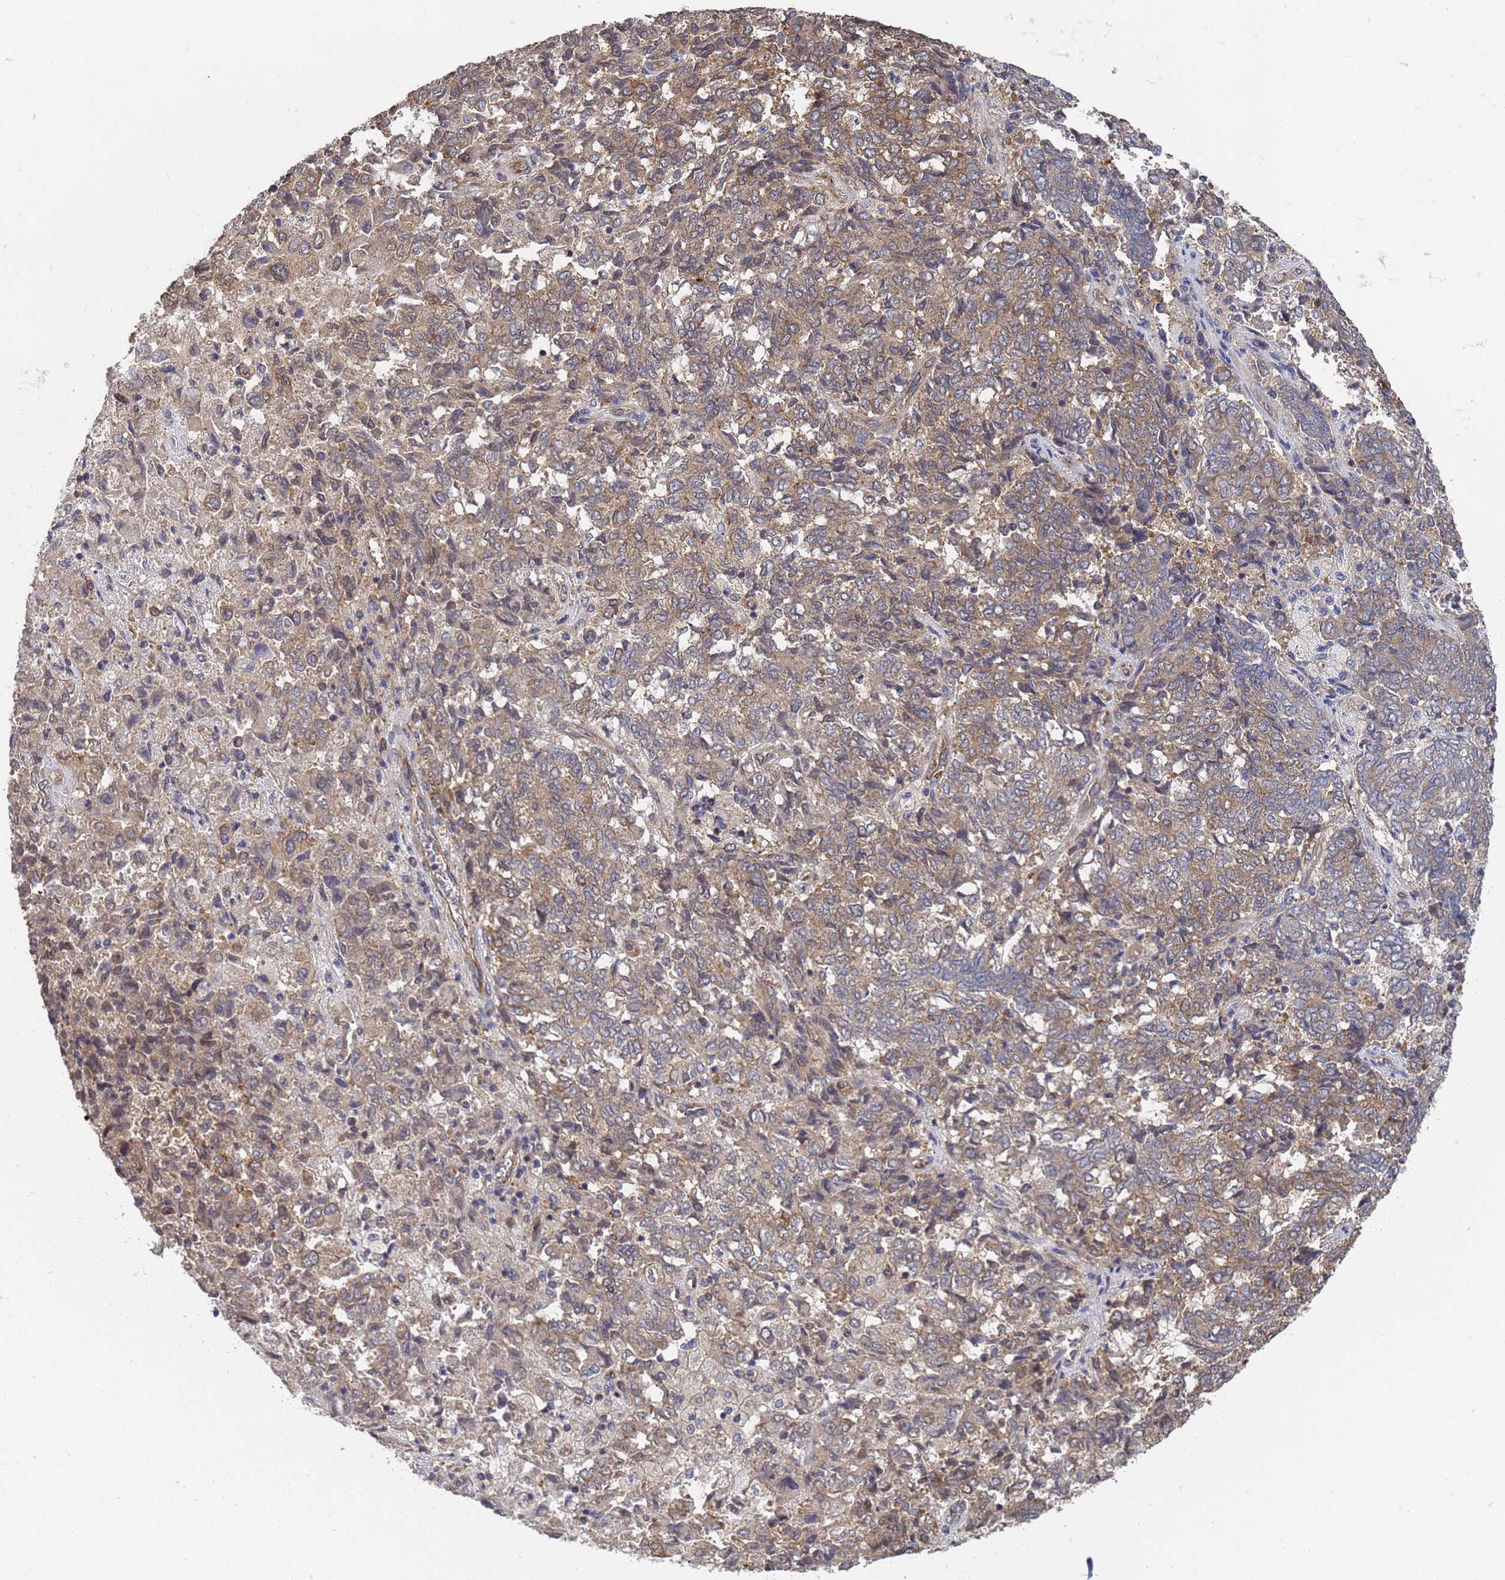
{"staining": {"intensity": "moderate", "quantity": "25%-75%", "location": "cytoplasmic/membranous"}, "tissue": "endometrial cancer", "cell_type": "Tumor cells", "image_type": "cancer", "snomed": [{"axis": "morphology", "description": "Adenocarcinoma, NOS"}, {"axis": "topography", "description": "Endometrium"}], "caption": "IHC (DAB) staining of human endometrial adenocarcinoma reveals moderate cytoplasmic/membranous protein positivity in about 25%-75% of tumor cells. (DAB IHC with brightfield microscopy, high magnification).", "gene": "ALS2CL", "patient": {"sex": "female", "age": 80}}